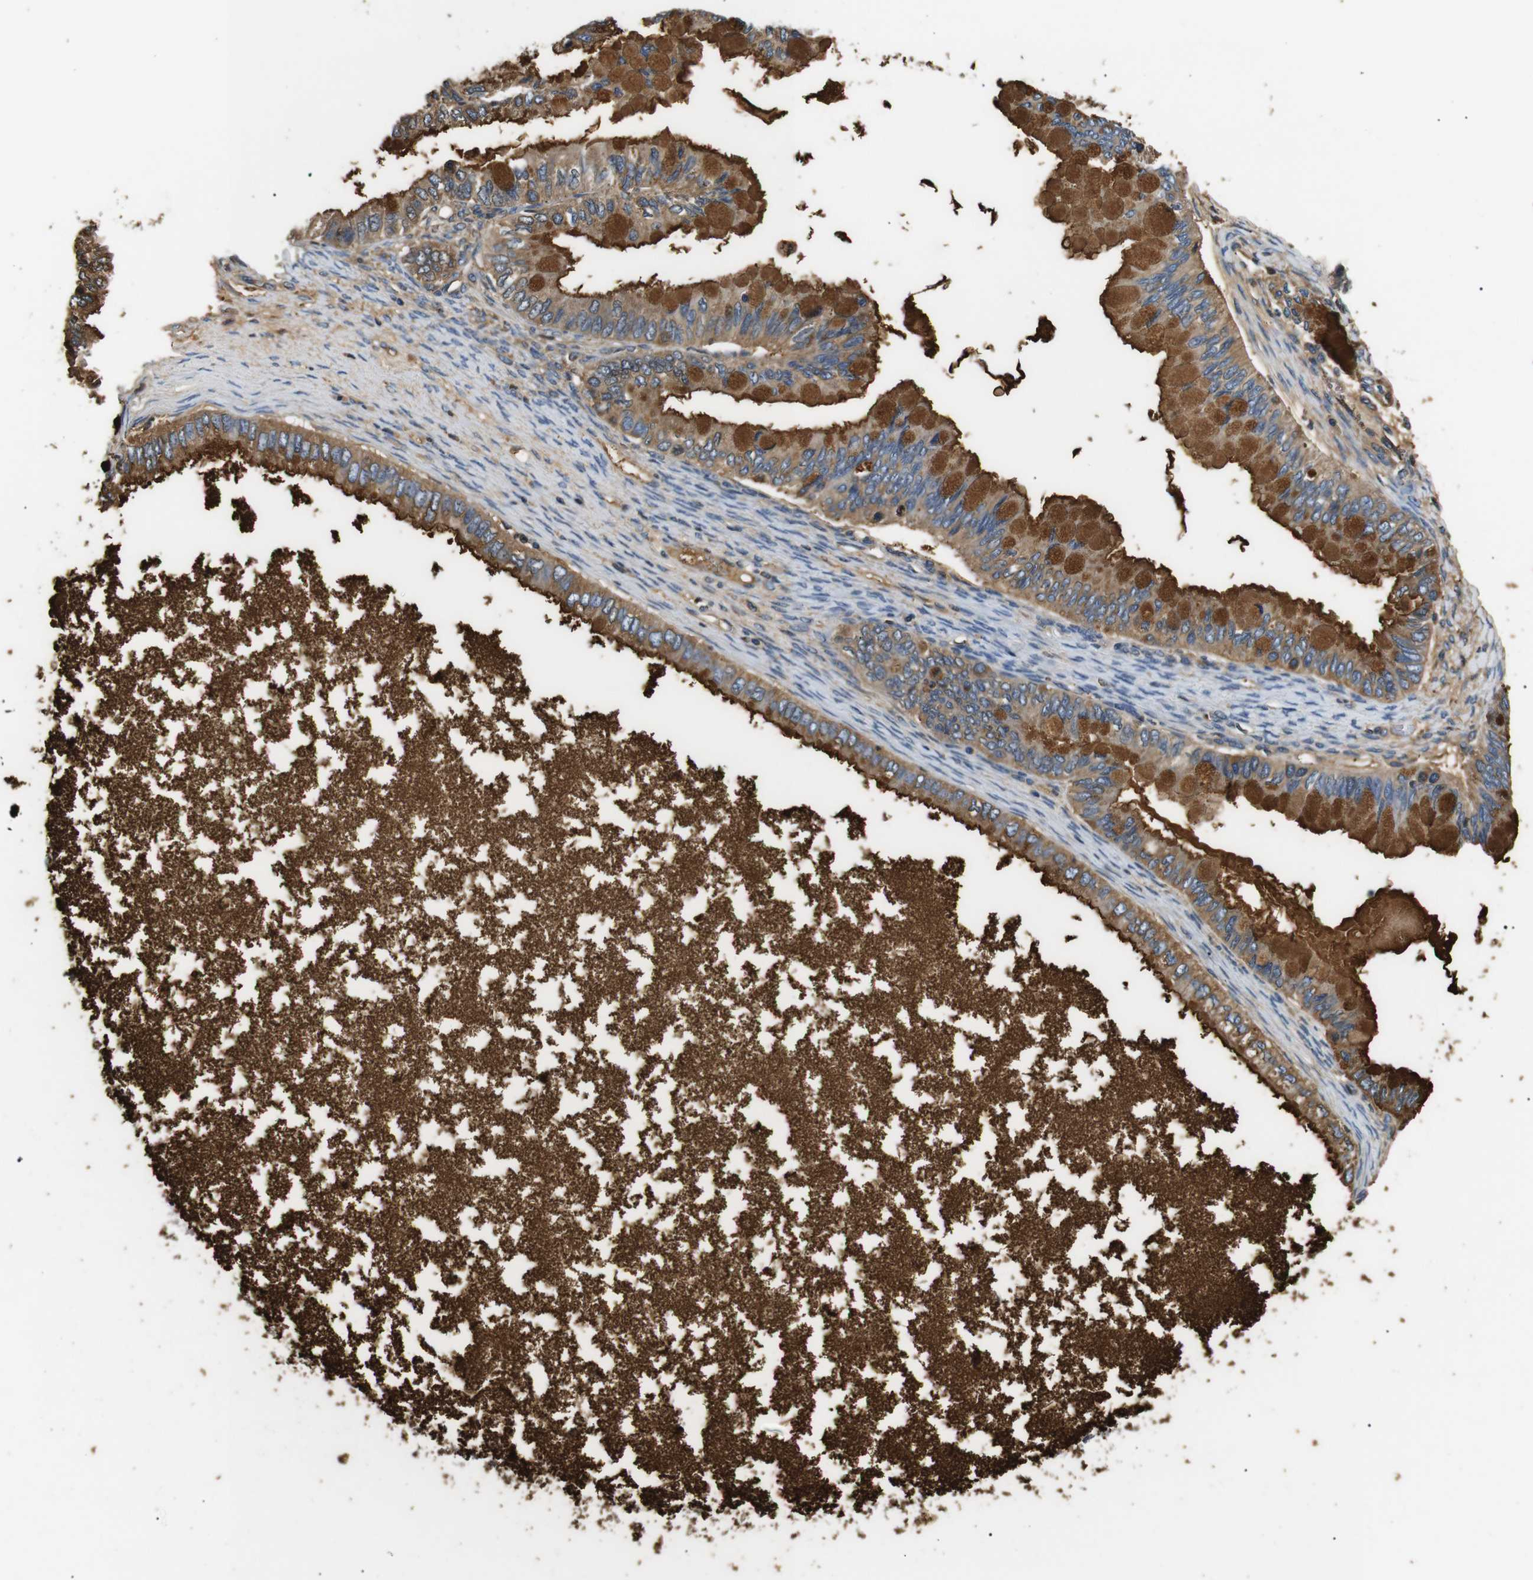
{"staining": {"intensity": "strong", "quantity": ">75%", "location": "cytoplasmic/membranous"}, "tissue": "ovarian cancer", "cell_type": "Tumor cells", "image_type": "cancer", "snomed": [{"axis": "morphology", "description": "Cystadenocarcinoma, mucinous, NOS"}, {"axis": "topography", "description": "Ovary"}], "caption": "Ovarian cancer stained with a brown dye shows strong cytoplasmic/membranous positive staining in approximately >75% of tumor cells.", "gene": "LHCGR", "patient": {"sex": "female", "age": 80}}